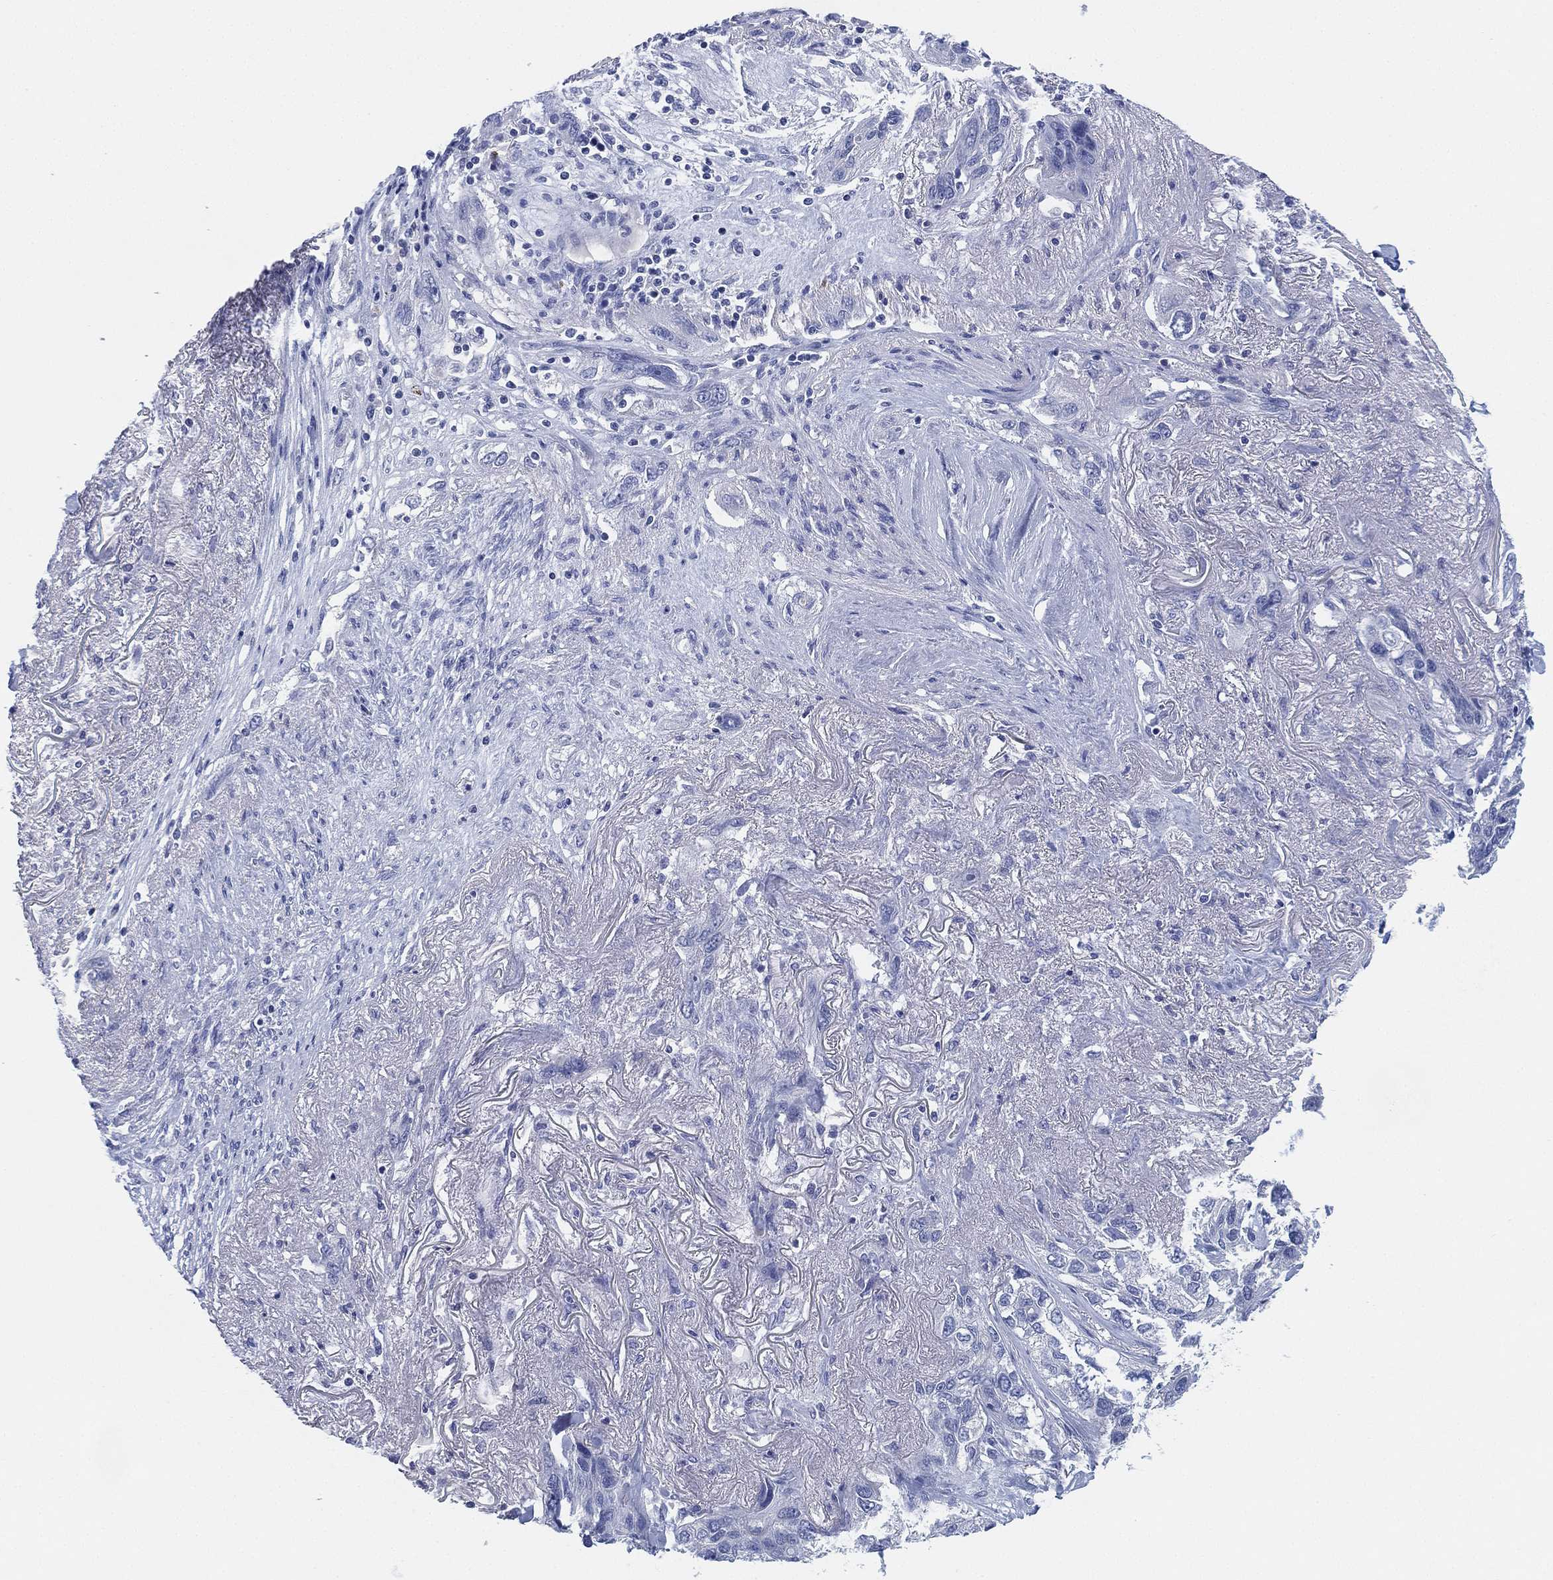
{"staining": {"intensity": "negative", "quantity": "none", "location": "none"}, "tissue": "lung cancer", "cell_type": "Tumor cells", "image_type": "cancer", "snomed": [{"axis": "morphology", "description": "Squamous cell carcinoma, NOS"}, {"axis": "topography", "description": "Lung"}], "caption": "Tumor cells show no significant expression in squamous cell carcinoma (lung). Nuclei are stained in blue.", "gene": "ADAD2", "patient": {"sex": "female", "age": 70}}